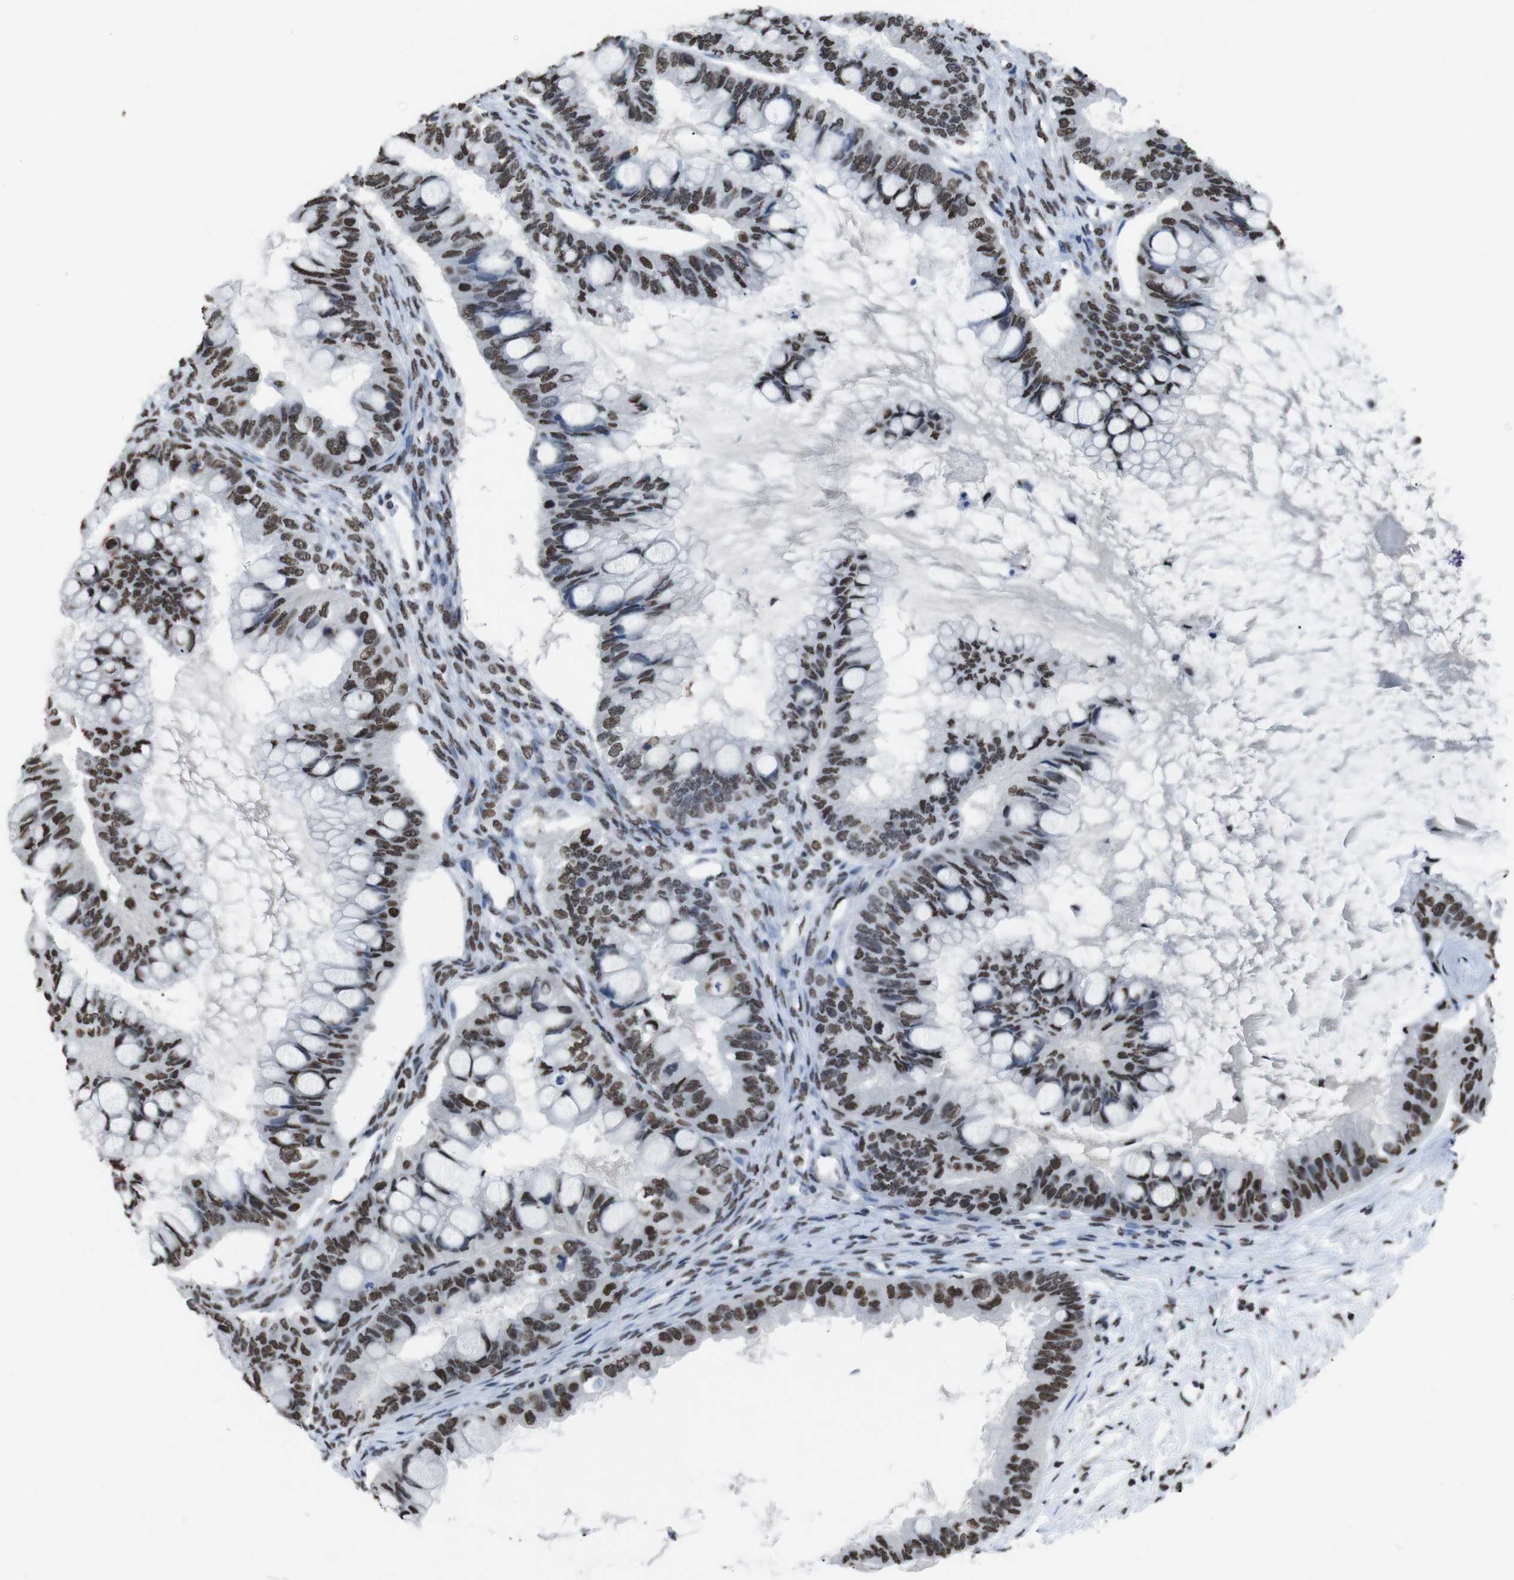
{"staining": {"intensity": "moderate", "quantity": ">75%", "location": "nuclear"}, "tissue": "ovarian cancer", "cell_type": "Tumor cells", "image_type": "cancer", "snomed": [{"axis": "morphology", "description": "Cystadenocarcinoma, mucinous, NOS"}, {"axis": "topography", "description": "Ovary"}], "caption": "Immunohistochemistry staining of mucinous cystadenocarcinoma (ovarian), which displays medium levels of moderate nuclear expression in about >75% of tumor cells indicating moderate nuclear protein positivity. The staining was performed using DAB (3,3'-diaminobenzidine) (brown) for protein detection and nuclei were counterstained in hematoxylin (blue).", "gene": "PIP4P2", "patient": {"sex": "female", "age": 80}}